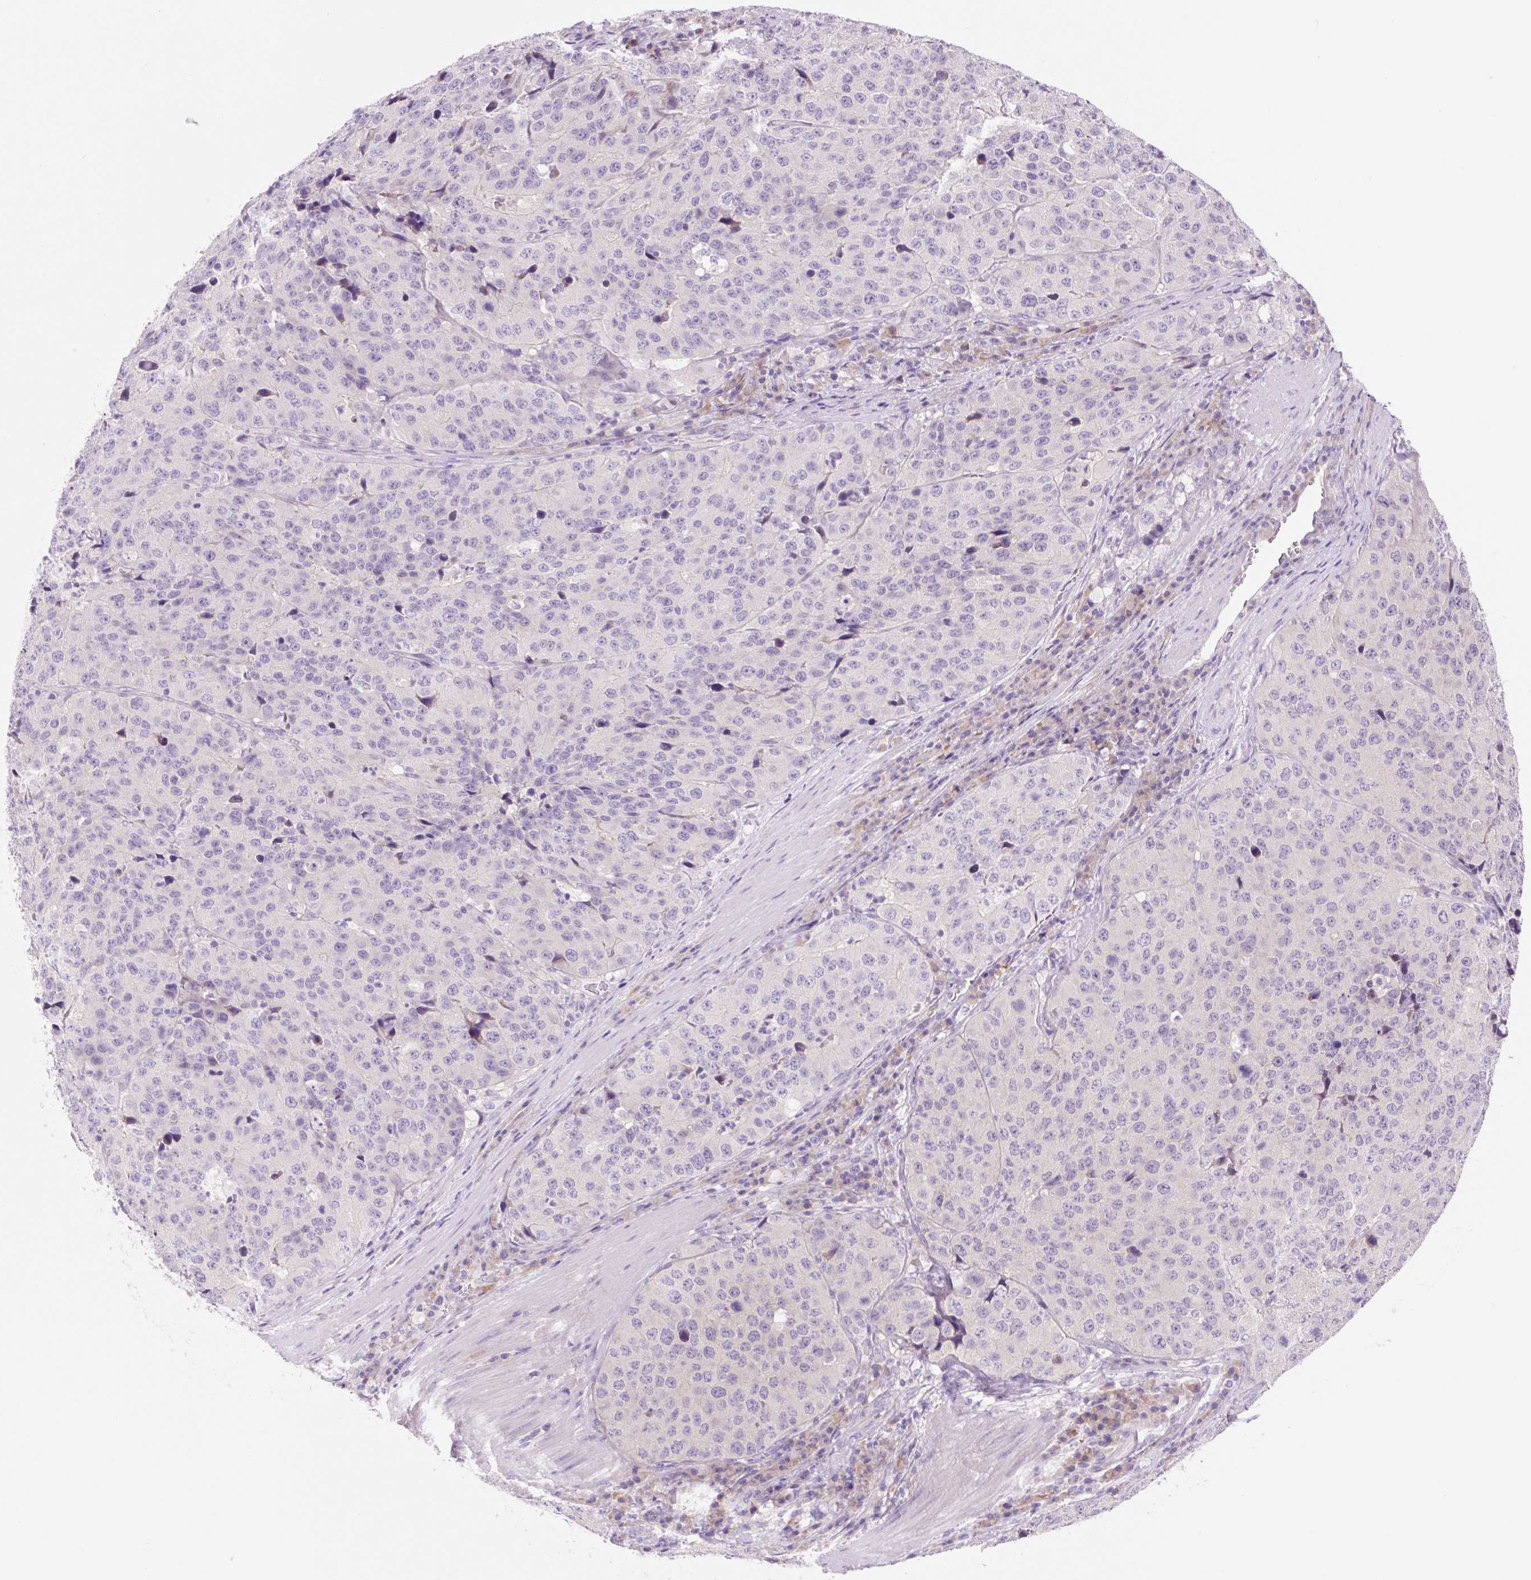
{"staining": {"intensity": "negative", "quantity": "none", "location": "none"}, "tissue": "stomach cancer", "cell_type": "Tumor cells", "image_type": "cancer", "snomed": [{"axis": "morphology", "description": "Adenocarcinoma, NOS"}, {"axis": "topography", "description": "Stomach"}], "caption": "The histopathology image exhibits no staining of tumor cells in stomach cancer (adenocarcinoma). (DAB IHC with hematoxylin counter stain).", "gene": "CELF6", "patient": {"sex": "male", "age": 71}}